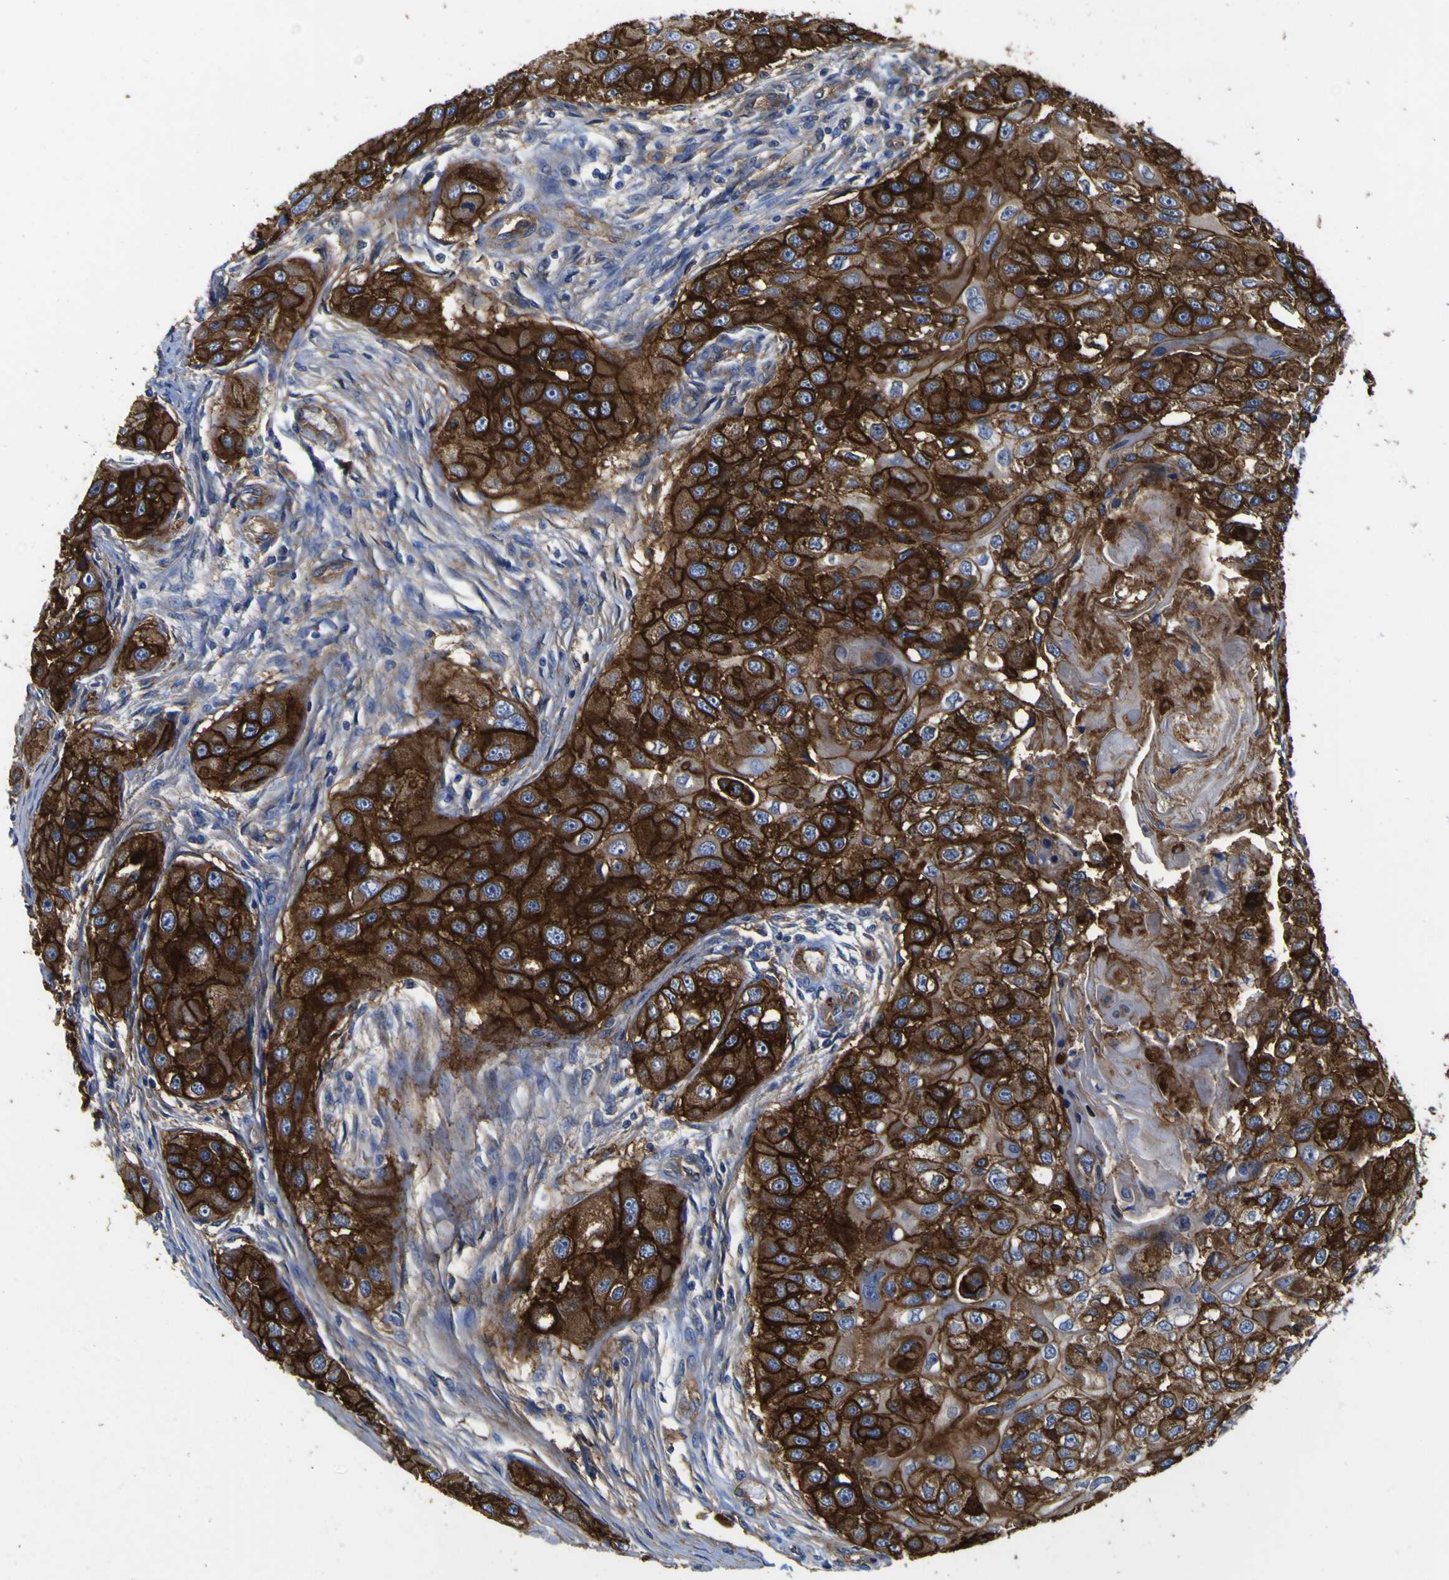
{"staining": {"intensity": "strong", "quantity": ">75%", "location": "cytoplasmic/membranous"}, "tissue": "head and neck cancer", "cell_type": "Tumor cells", "image_type": "cancer", "snomed": [{"axis": "morphology", "description": "Normal tissue, NOS"}, {"axis": "morphology", "description": "Squamous cell carcinoma, NOS"}, {"axis": "topography", "description": "Skeletal muscle"}, {"axis": "topography", "description": "Head-Neck"}], "caption": "Protein analysis of head and neck cancer tissue exhibits strong cytoplasmic/membranous expression in approximately >75% of tumor cells.", "gene": "CD151", "patient": {"sex": "male", "age": 51}}